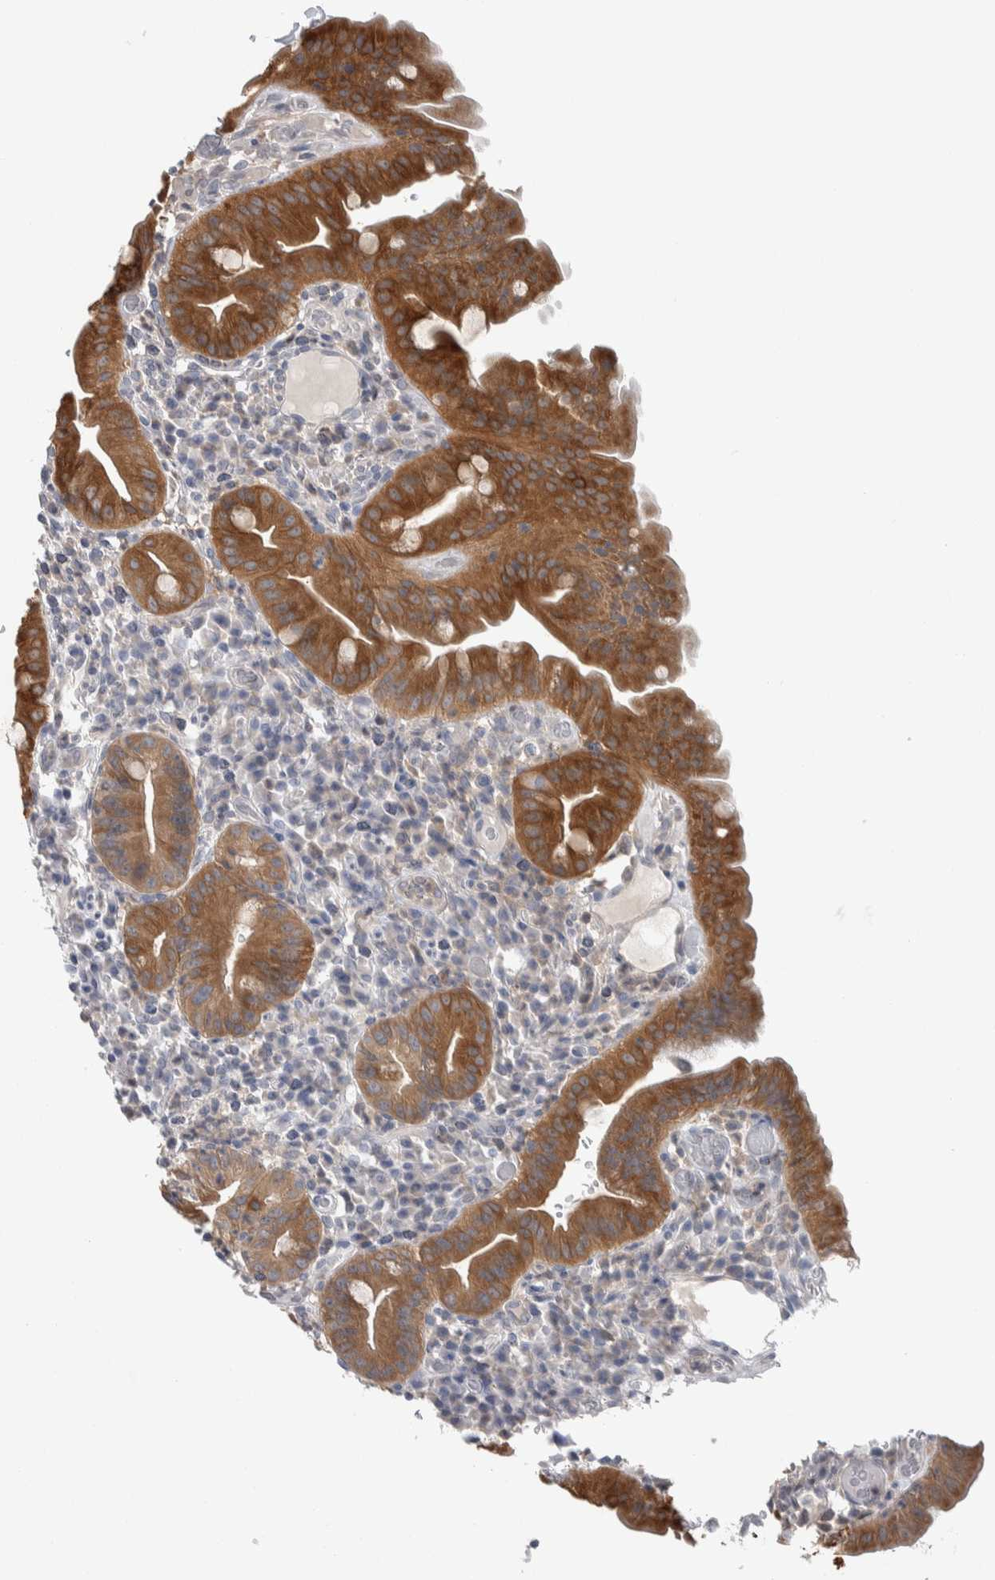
{"staining": {"intensity": "moderate", "quantity": ">75%", "location": "cytoplasmic/membranous"}, "tissue": "duodenum", "cell_type": "Glandular cells", "image_type": "normal", "snomed": [{"axis": "morphology", "description": "Normal tissue, NOS"}, {"axis": "topography", "description": "Duodenum"}], "caption": "Duodenum stained for a protein demonstrates moderate cytoplasmic/membranous positivity in glandular cells. (brown staining indicates protein expression, while blue staining denotes nuclei).", "gene": "HTATIP2", "patient": {"sex": "male", "age": 50}}